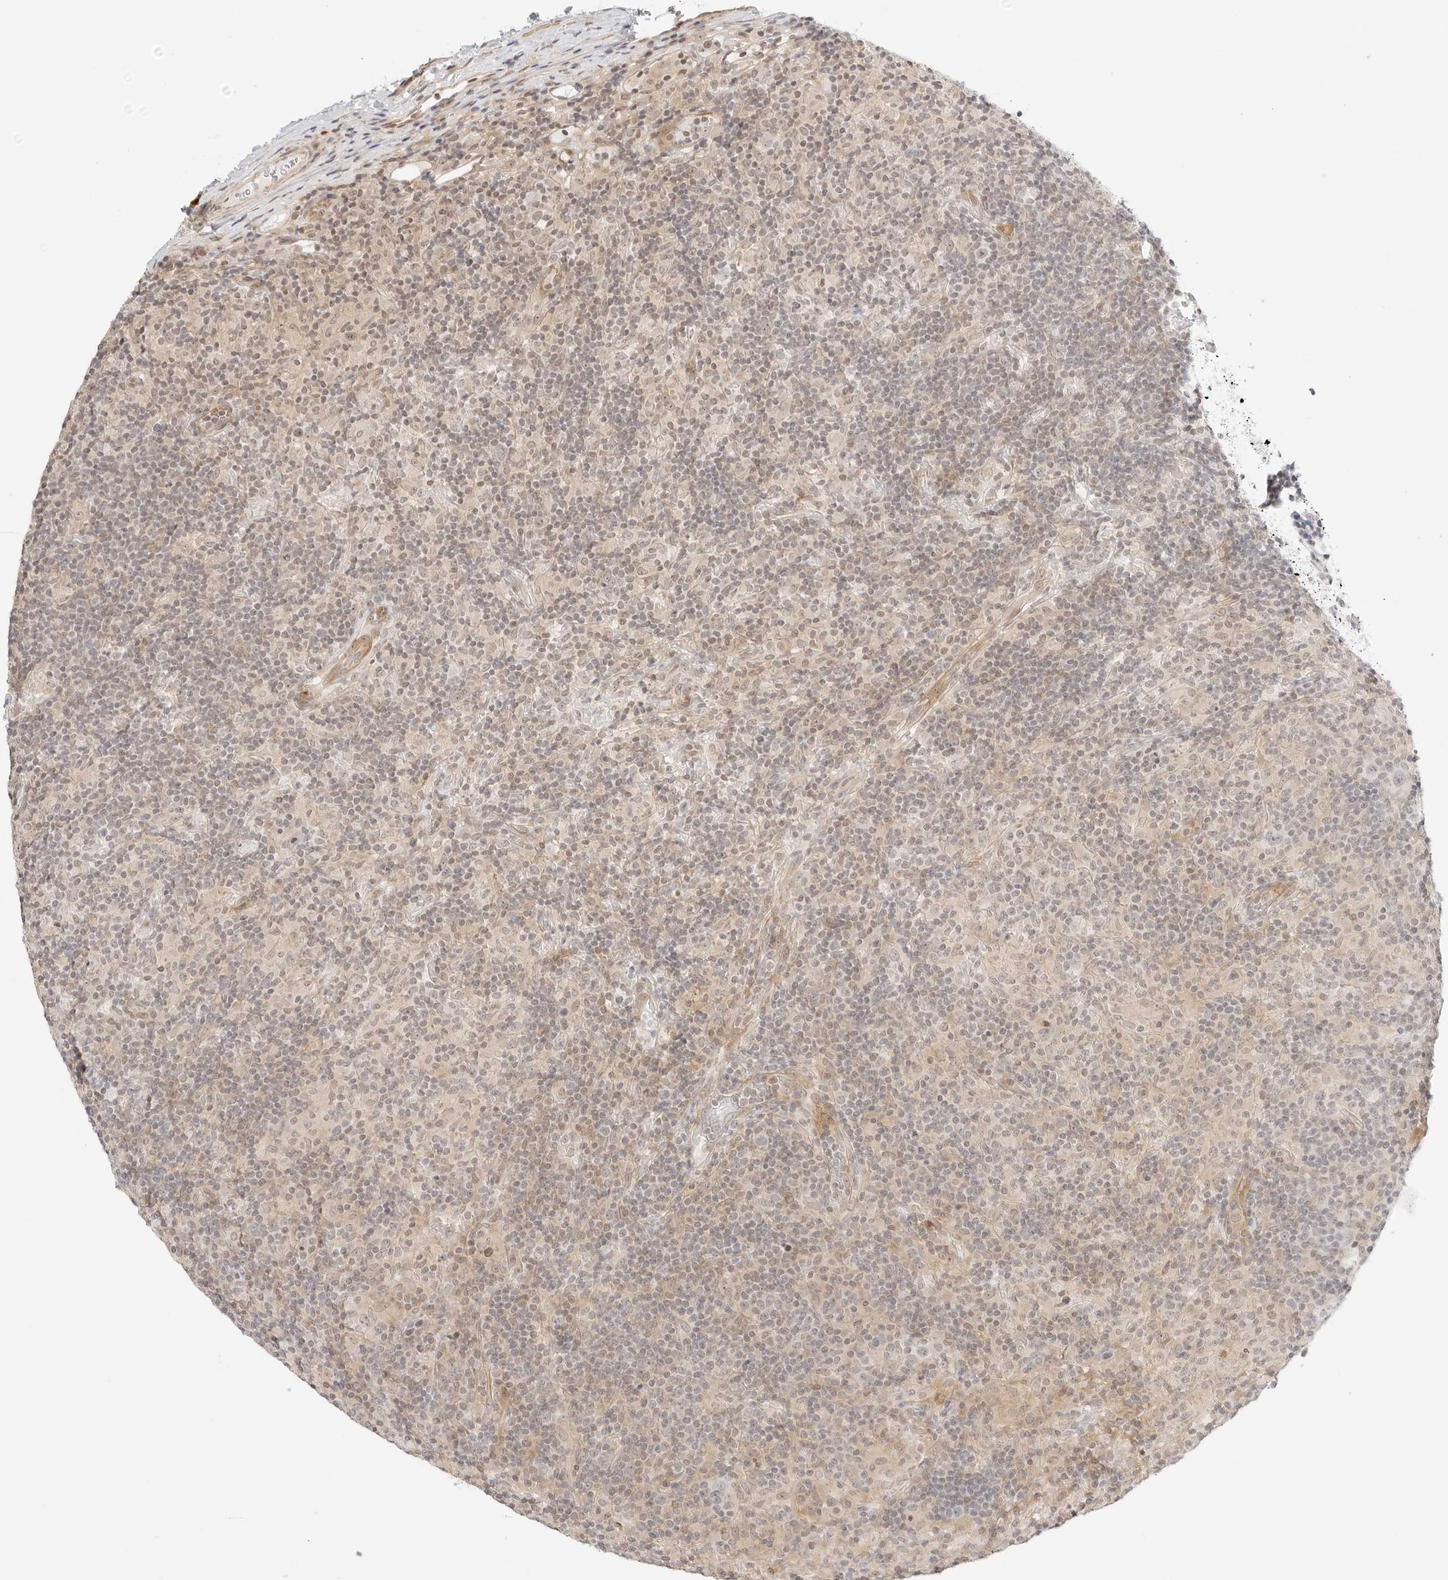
{"staining": {"intensity": "moderate", "quantity": "25%-75%", "location": "nuclear"}, "tissue": "lymphoma", "cell_type": "Tumor cells", "image_type": "cancer", "snomed": [{"axis": "morphology", "description": "Hodgkin's disease, NOS"}, {"axis": "topography", "description": "Lymph node"}], "caption": "Human lymphoma stained with a protein marker demonstrates moderate staining in tumor cells.", "gene": "TEKT2", "patient": {"sex": "male", "age": 70}}